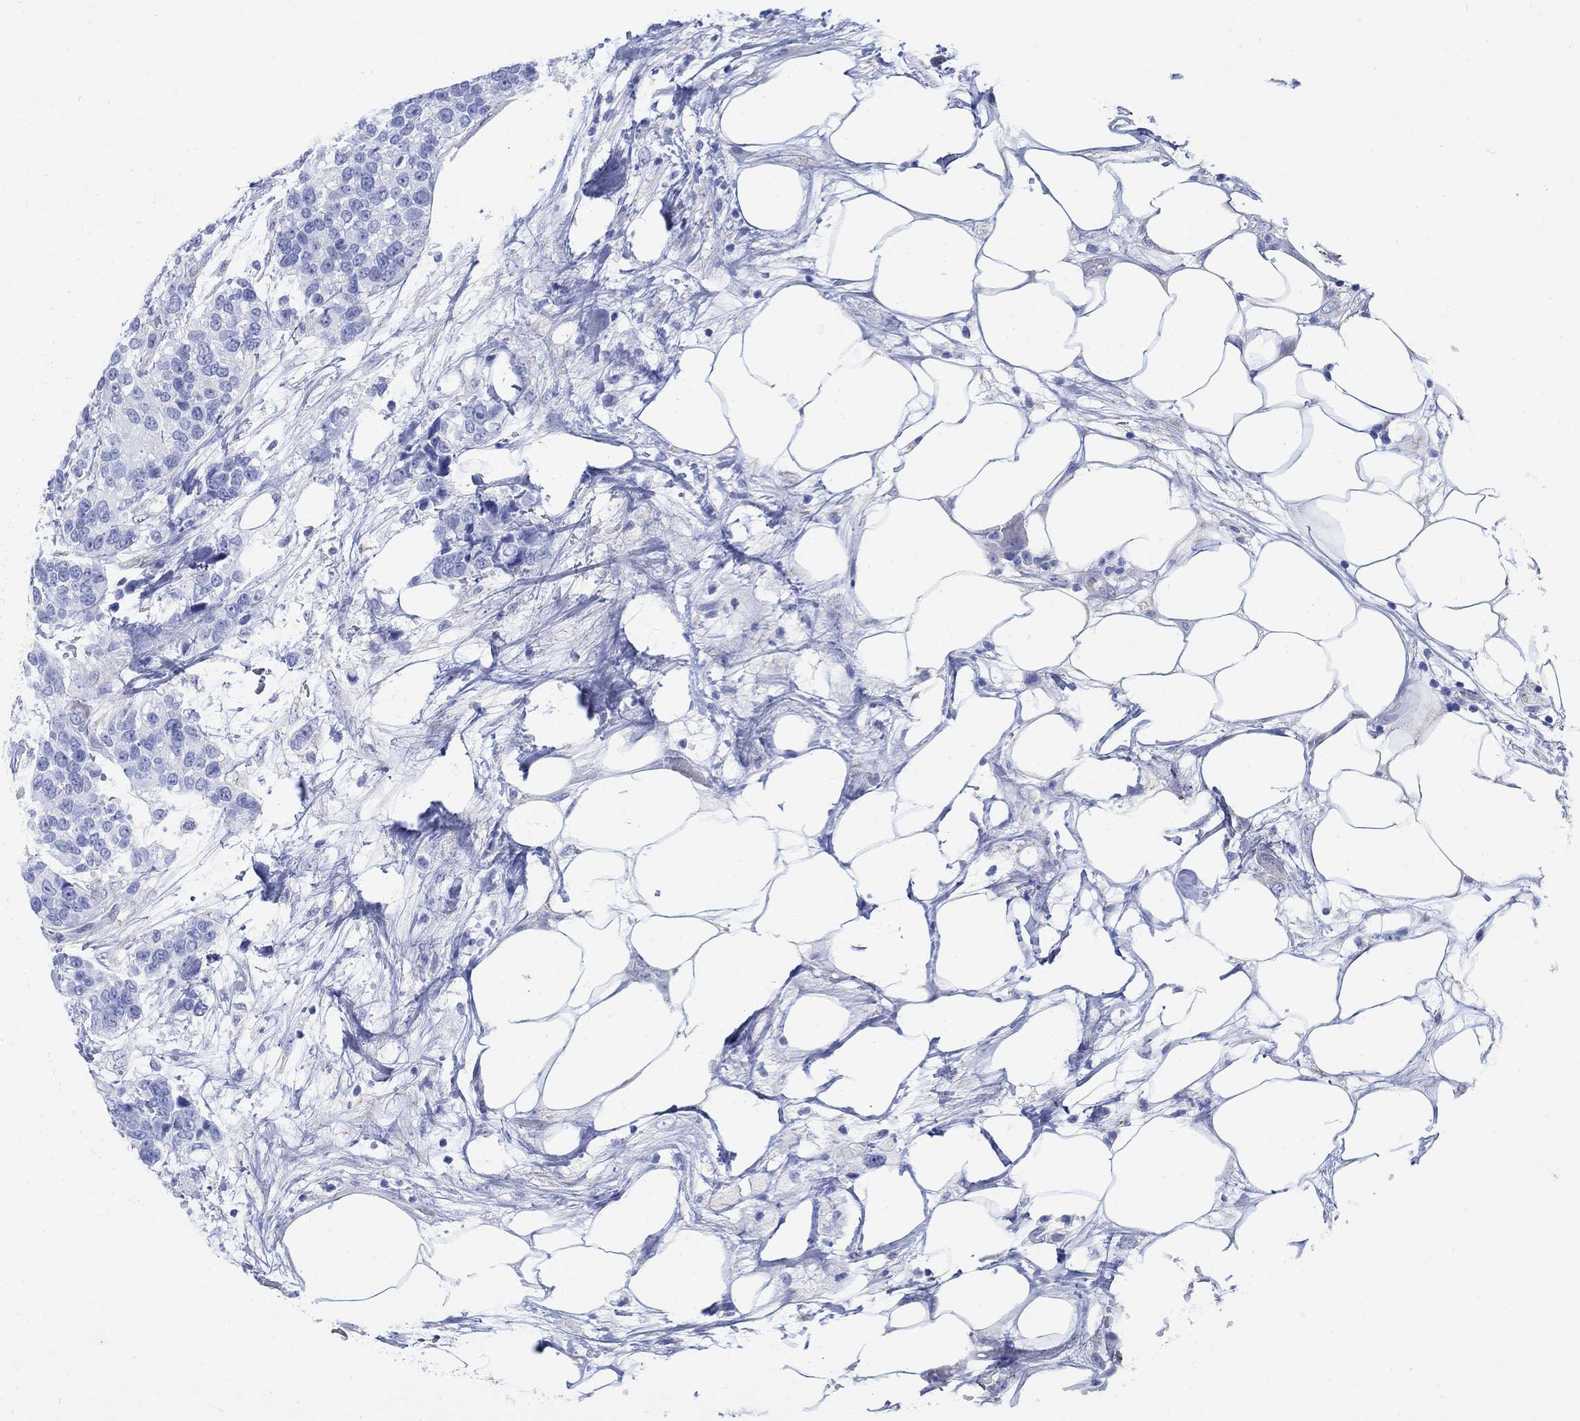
{"staining": {"intensity": "negative", "quantity": "none", "location": "none"}, "tissue": "urothelial cancer", "cell_type": "Tumor cells", "image_type": "cancer", "snomed": [{"axis": "morphology", "description": "Urothelial carcinoma, High grade"}, {"axis": "topography", "description": "Urinary bladder"}], "caption": "Urothelial cancer stained for a protein using immunohistochemistry demonstrates no staining tumor cells.", "gene": "ZDHHC14", "patient": {"sex": "male", "age": 77}}